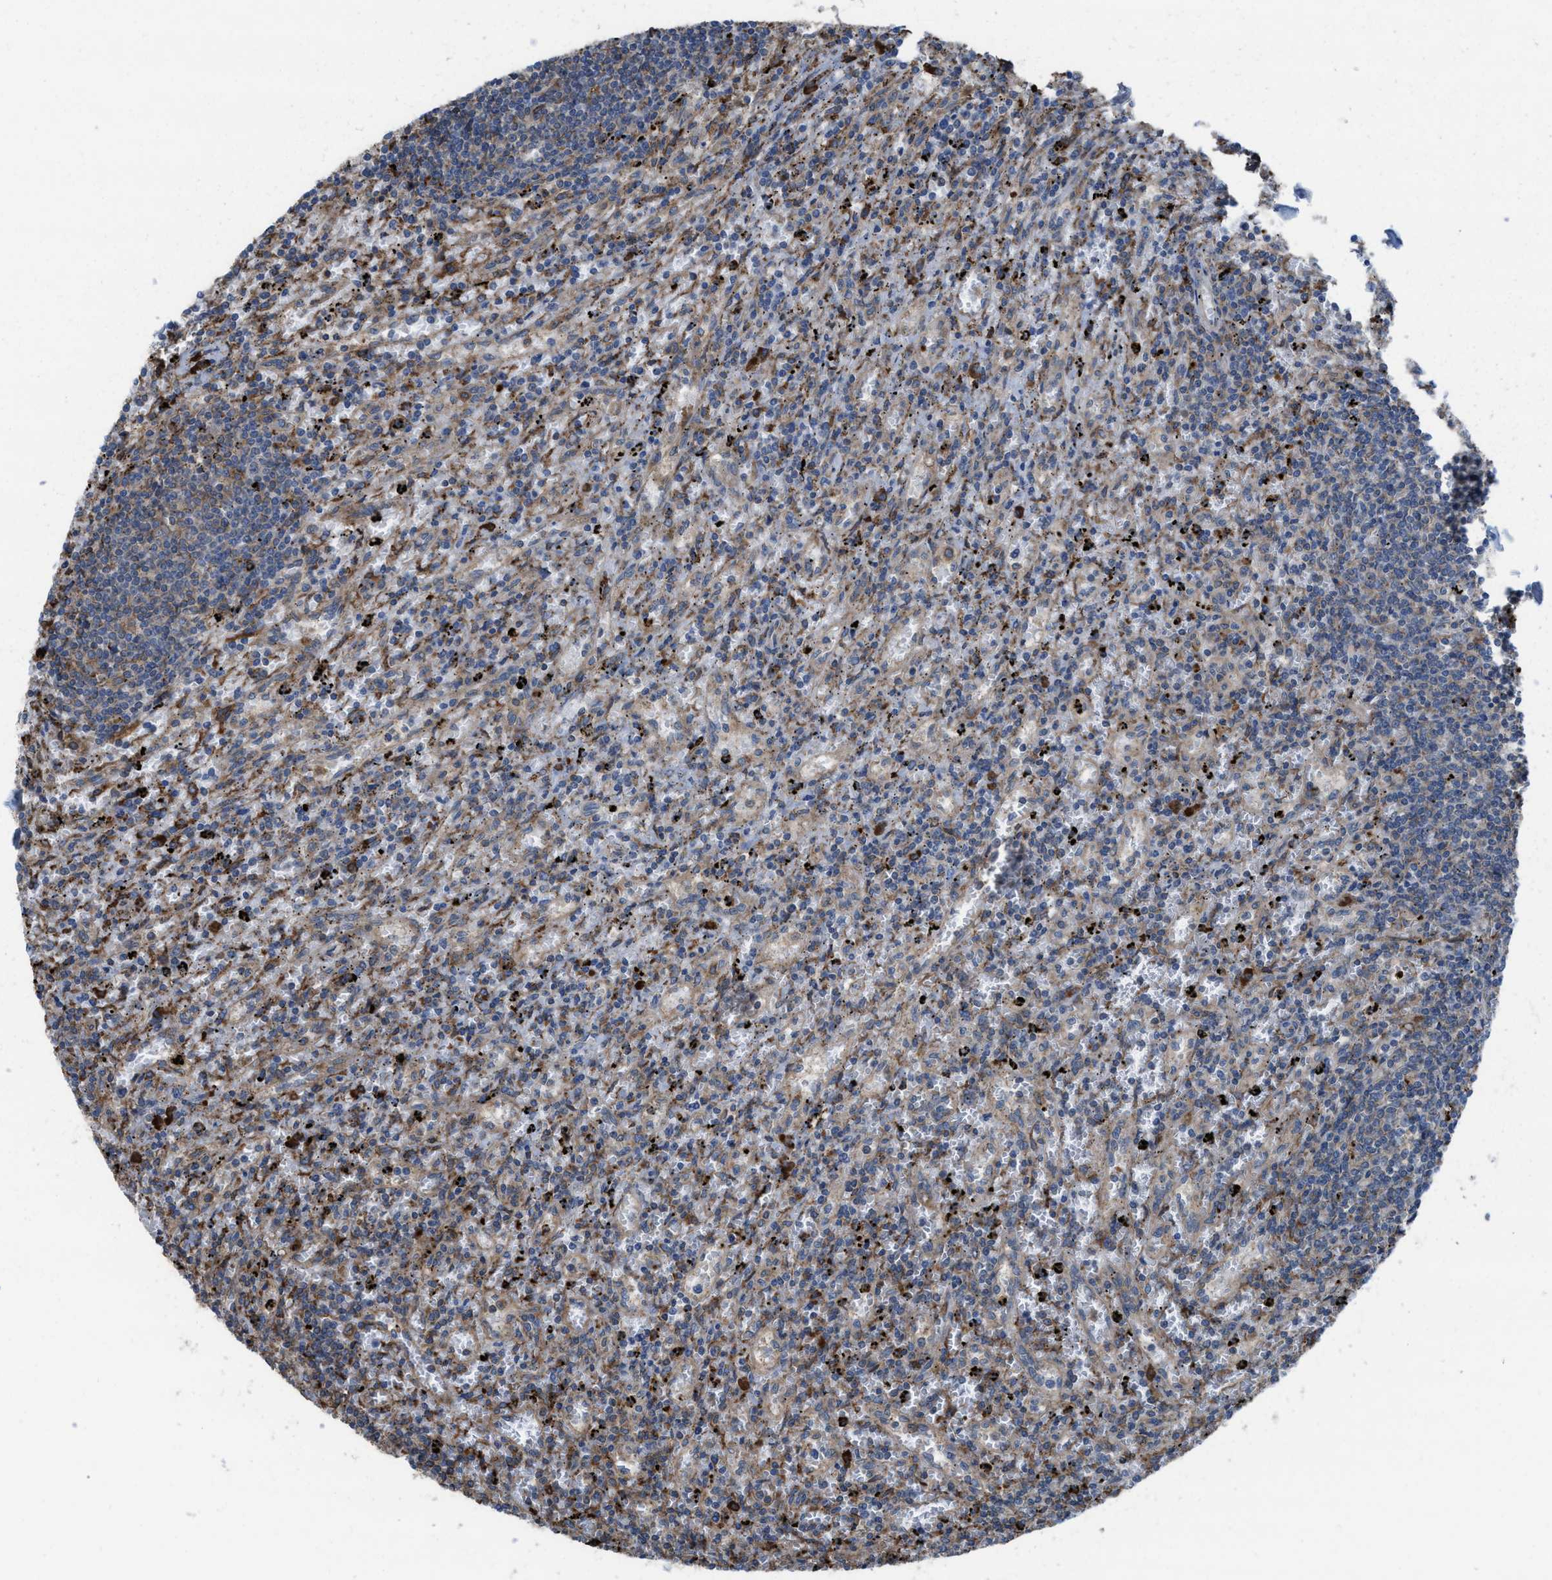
{"staining": {"intensity": "weak", "quantity": "<25%", "location": "cytoplasmic/membranous"}, "tissue": "lymphoma", "cell_type": "Tumor cells", "image_type": "cancer", "snomed": [{"axis": "morphology", "description": "Malignant lymphoma, non-Hodgkin's type, Low grade"}, {"axis": "topography", "description": "Spleen"}], "caption": "IHC photomicrograph of neoplastic tissue: human low-grade malignant lymphoma, non-Hodgkin's type stained with DAB displays no significant protein staining in tumor cells. The staining was performed using DAB to visualize the protein expression in brown, while the nuclei were stained in blue with hematoxylin (Magnification: 20x).", "gene": "PLAA", "patient": {"sex": "male", "age": 76}}